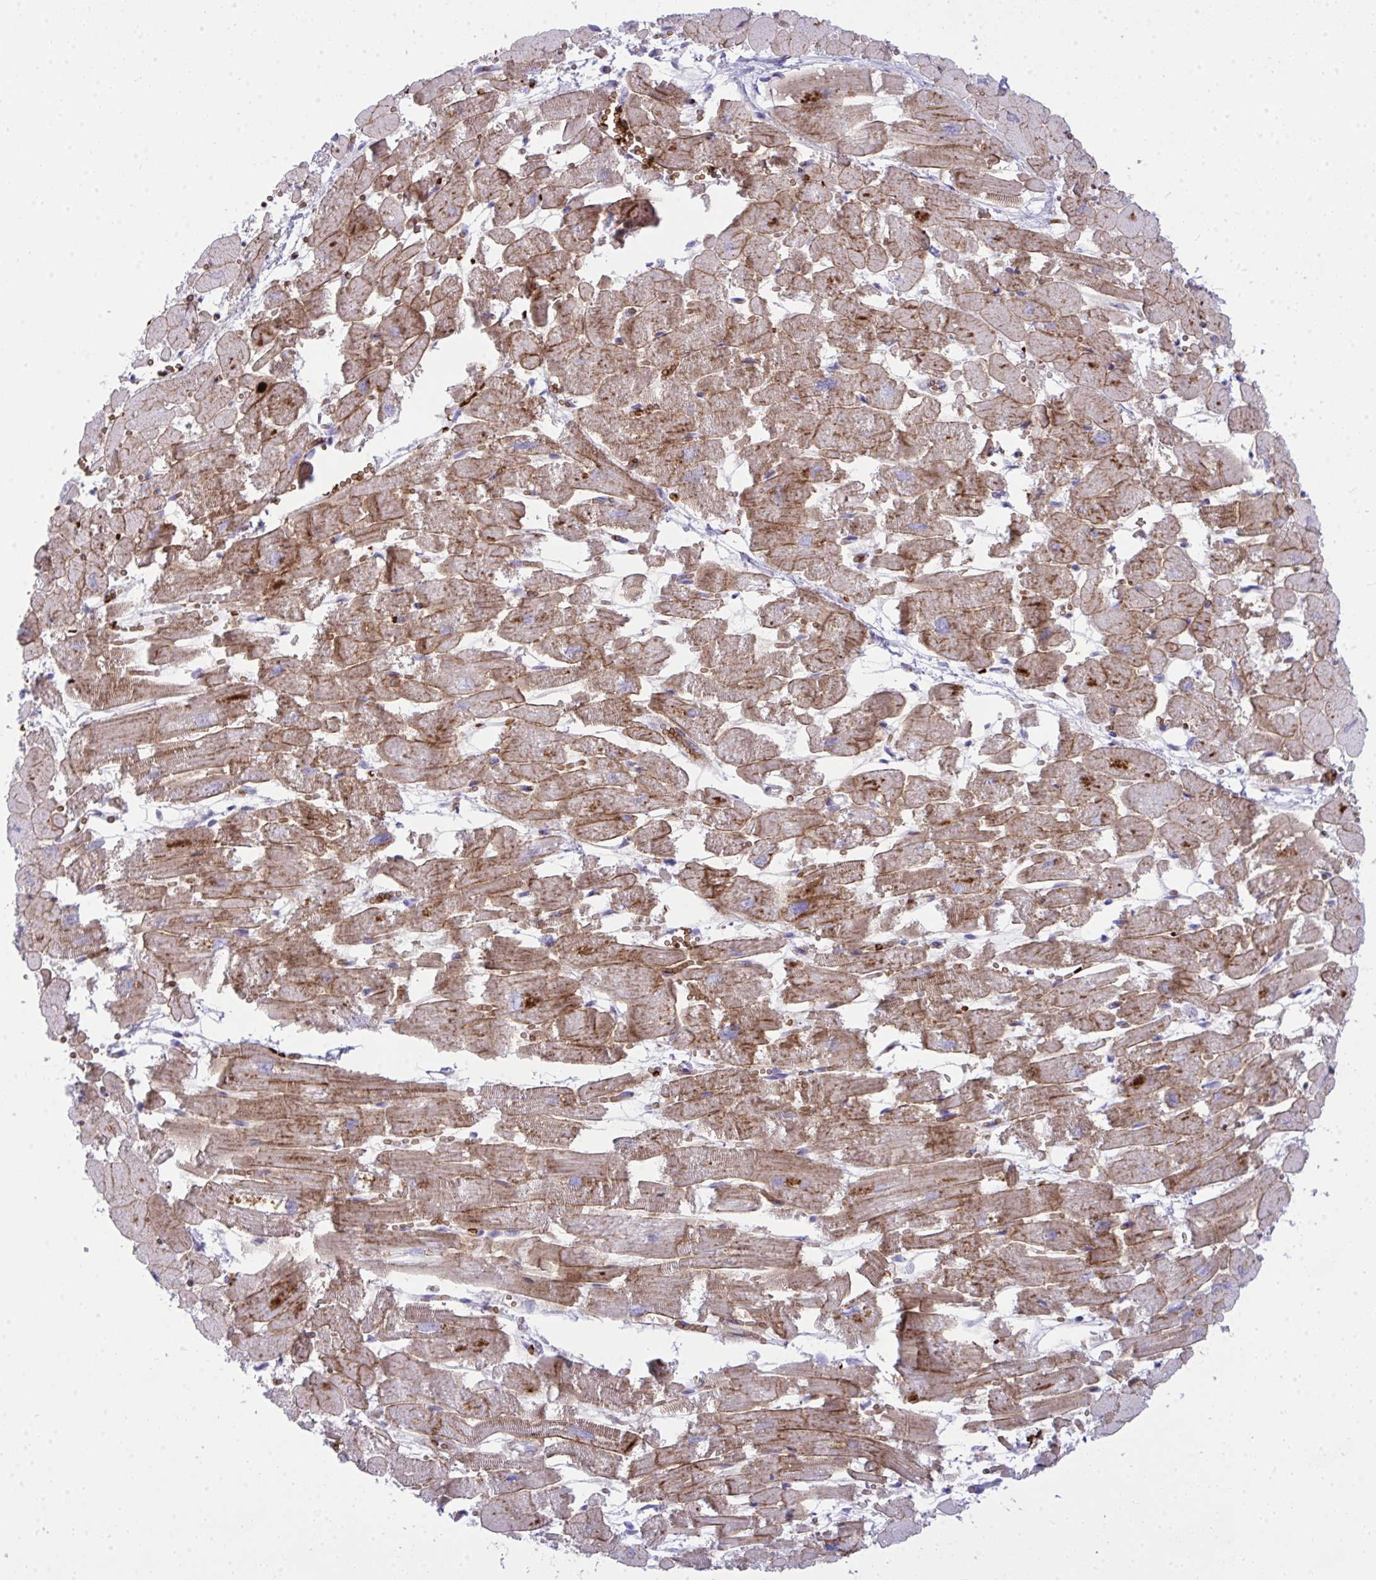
{"staining": {"intensity": "moderate", "quantity": ">75%", "location": "cytoplasmic/membranous"}, "tissue": "heart muscle", "cell_type": "Cardiomyocytes", "image_type": "normal", "snomed": [{"axis": "morphology", "description": "Normal tissue, NOS"}, {"axis": "topography", "description": "Heart"}], "caption": "DAB immunohistochemical staining of benign human heart muscle exhibits moderate cytoplasmic/membranous protein expression in about >75% of cardiomyocytes. (DAB IHC, brown staining for protein, blue staining for nuclei).", "gene": "SPTB", "patient": {"sex": "female", "age": 52}}